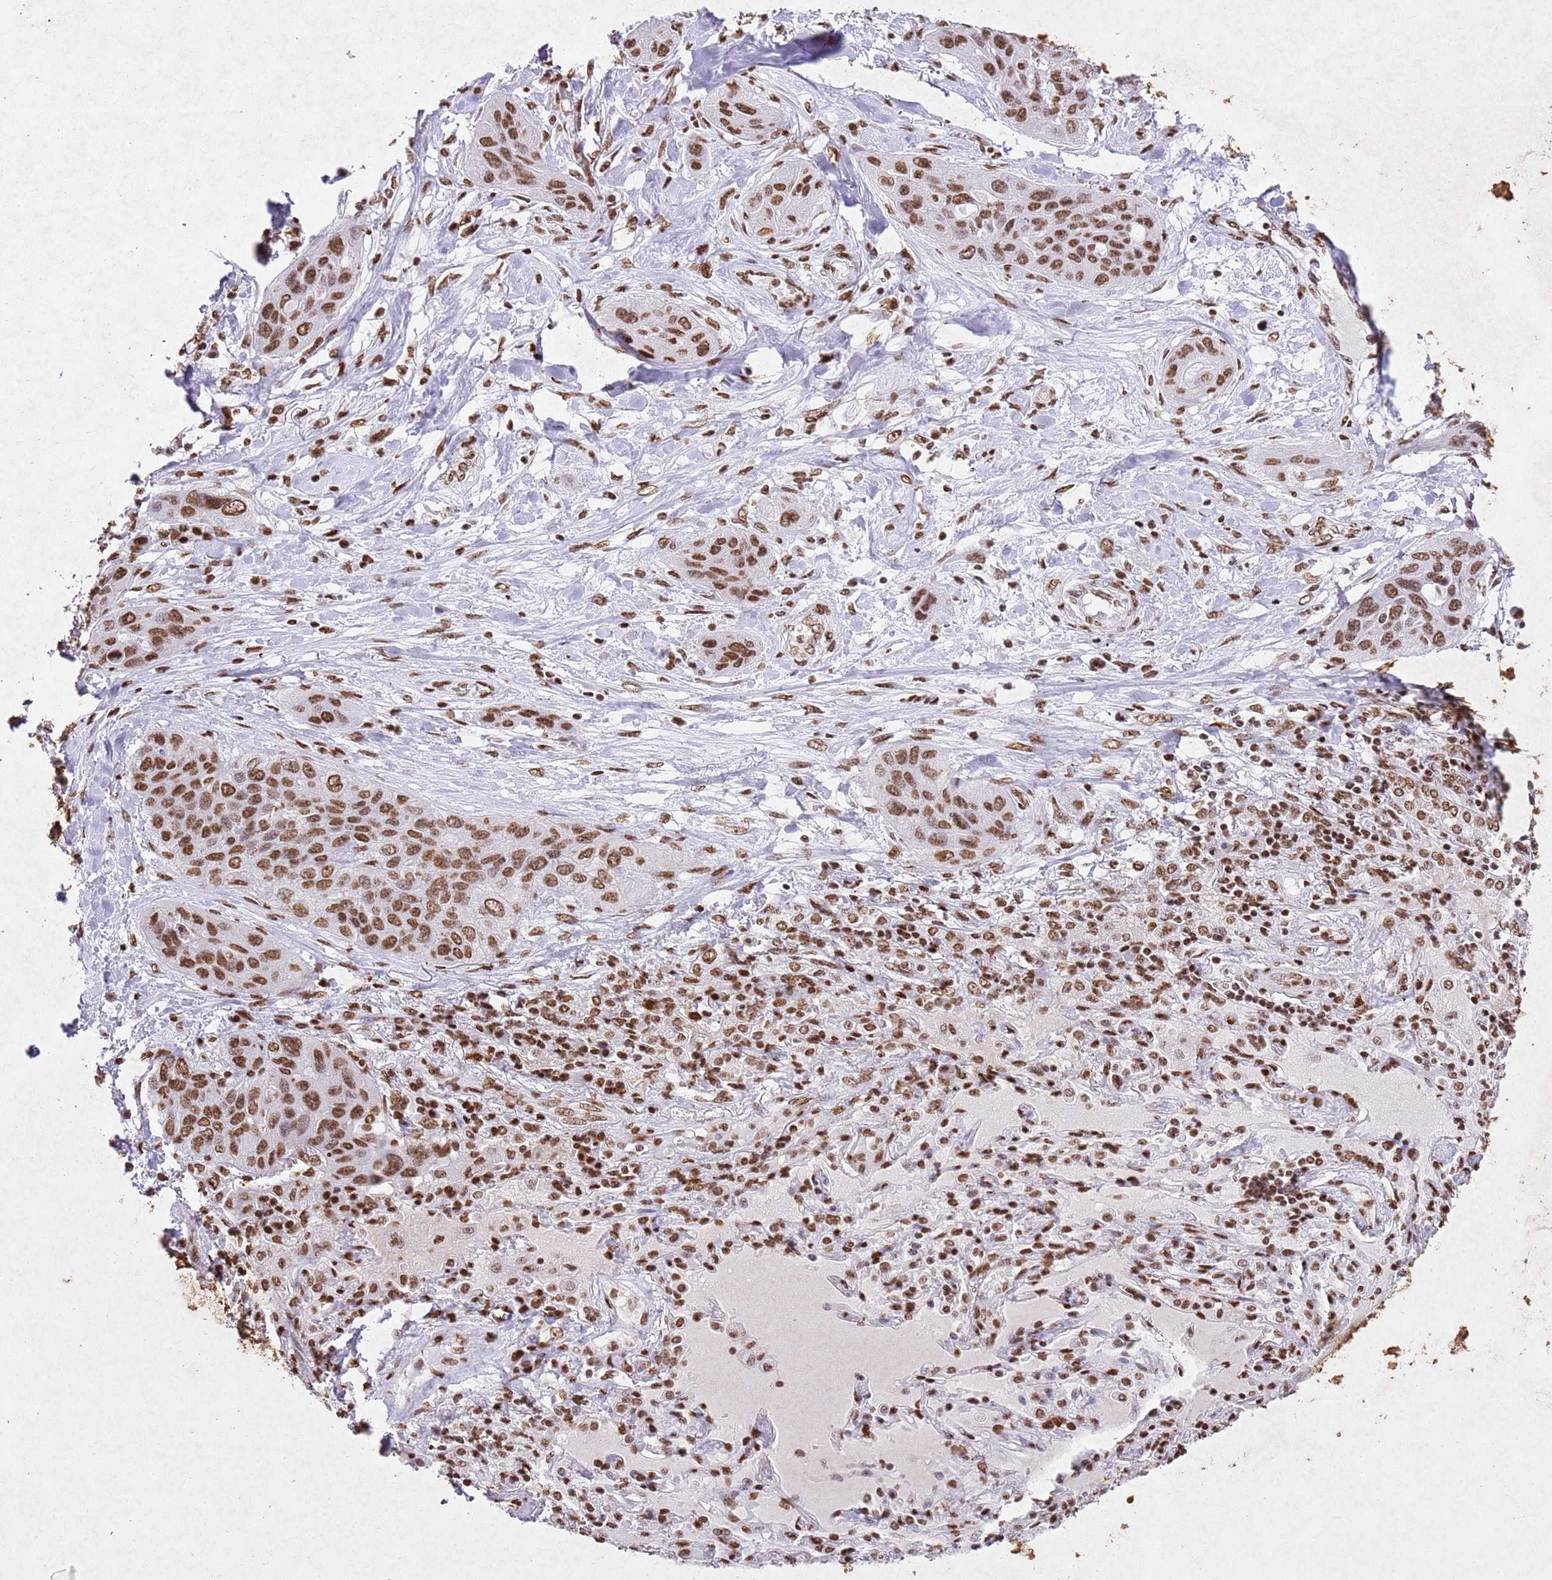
{"staining": {"intensity": "moderate", "quantity": ">75%", "location": "nuclear"}, "tissue": "lung cancer", "cell_type": "Tumor cells", "image_type": "cancer", "snomed": [{"axis": "morphology", "description": "Squamous cell carcinoma, NOS"}, {"axis": "topography", "description": "Lung"}], "caption": "IHC of squamous cell carcinoma (lung) exhibits medium levels of moderate nuclear staining in about >75% of tumor cells. The staining was performed using DAB, with brown indicating positive protein expression. Nuclei are stained blue with hematoxylin.", "gene": "BMAL1", "patient": {"sex": "female", "age": 70}}